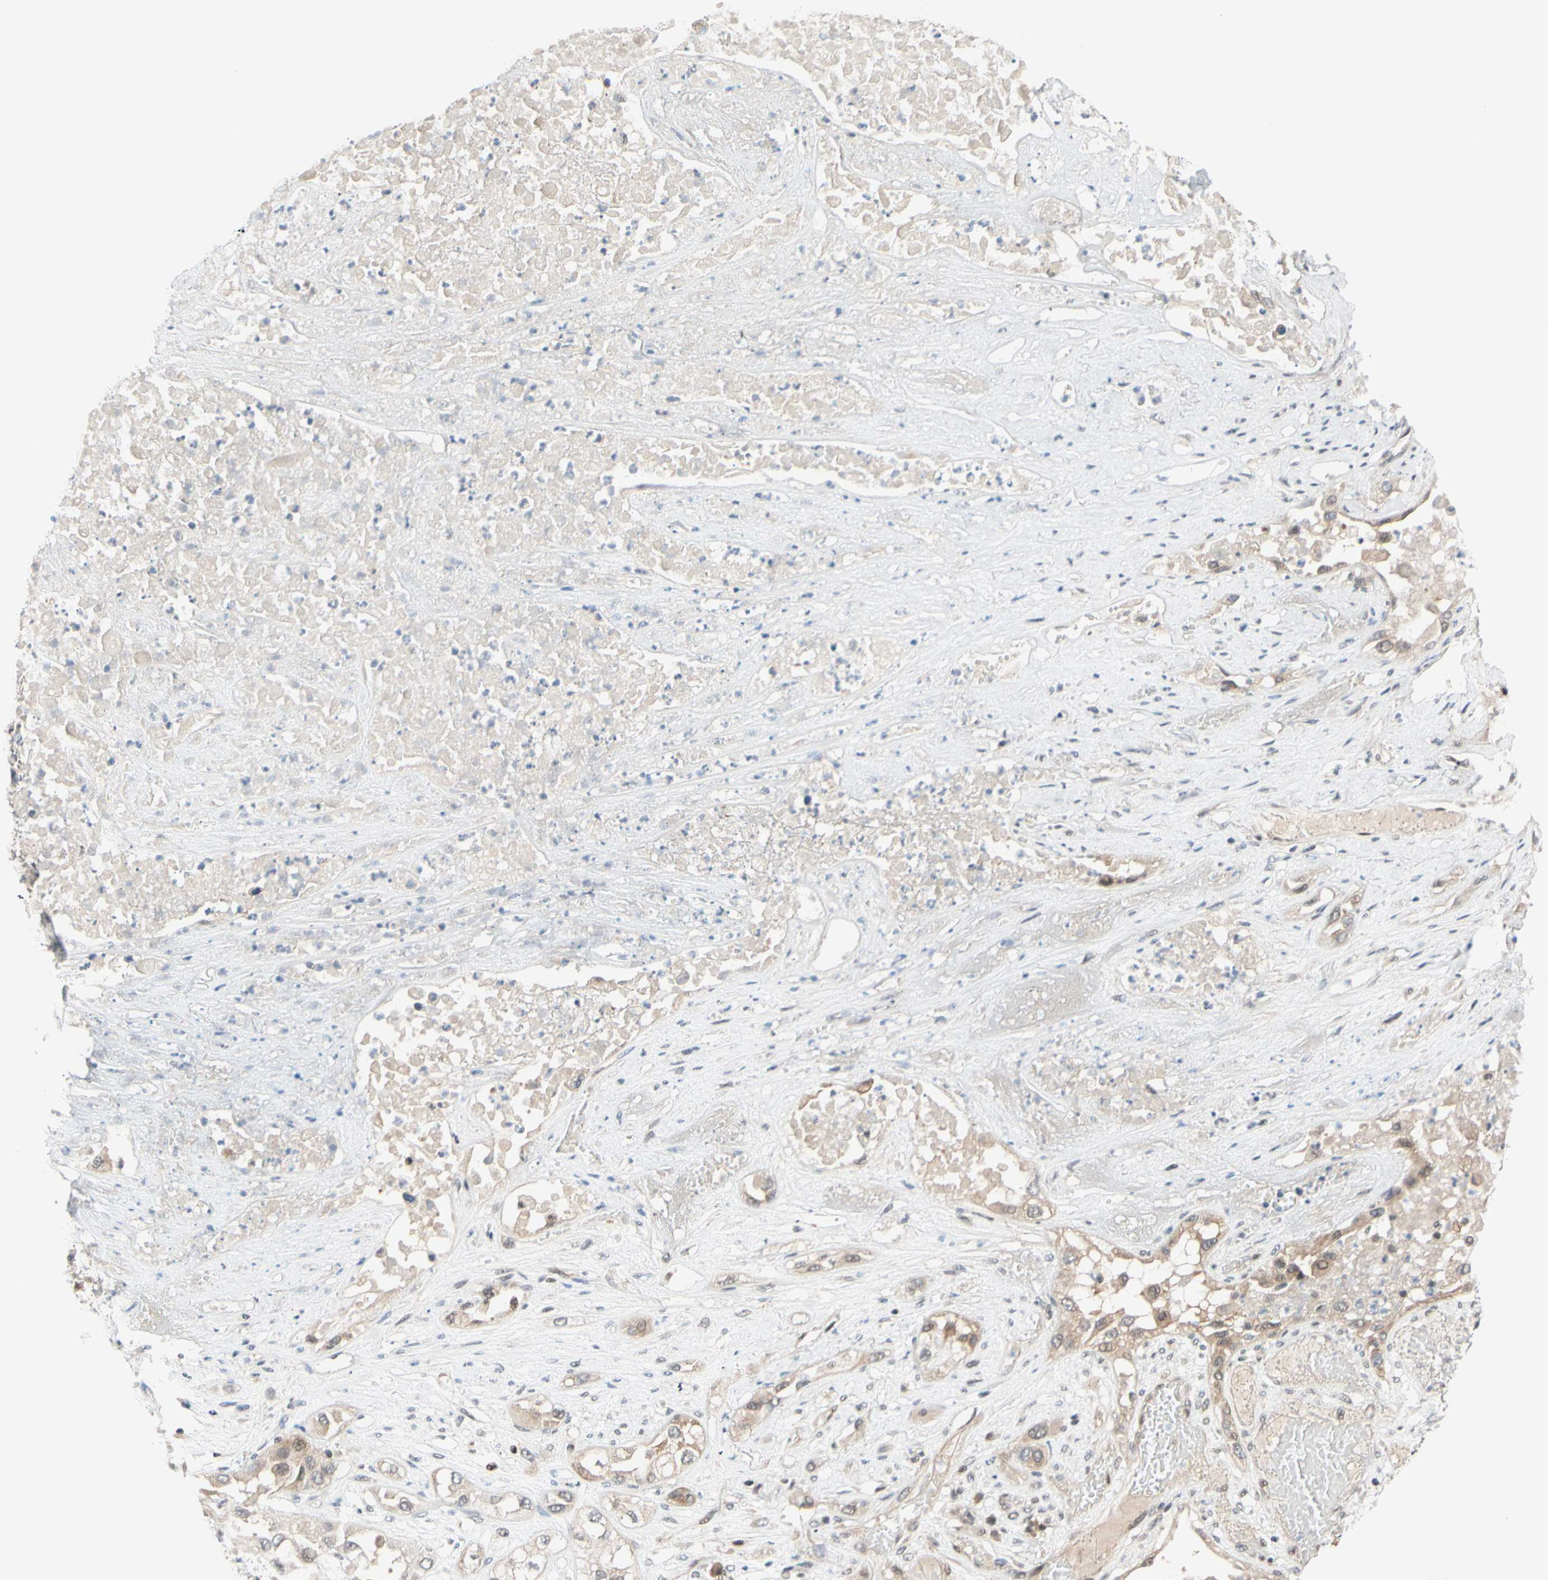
{"staining": {"intensity": "weak", "quantity": ">75%", "location": "cytoplasmic/membranous,nuclear"}, "tissue": "lung cancer", "cell_type": "Tumor cells", "image_type": "cancer", "snomed": [{"axis": "morphology", "description": "Squamous cell carcinoma, NOS"}, {"axis": "topography", "description": "Lung"}], "caption": "About >75% of tumor cells in lung cancer display weak cytoplasmic/membranous and nuclear protein positivity as visualized by brown immunohistochemical staining.", "gene": "TAF4", "patient": {"sex": "male", "age": 71}}